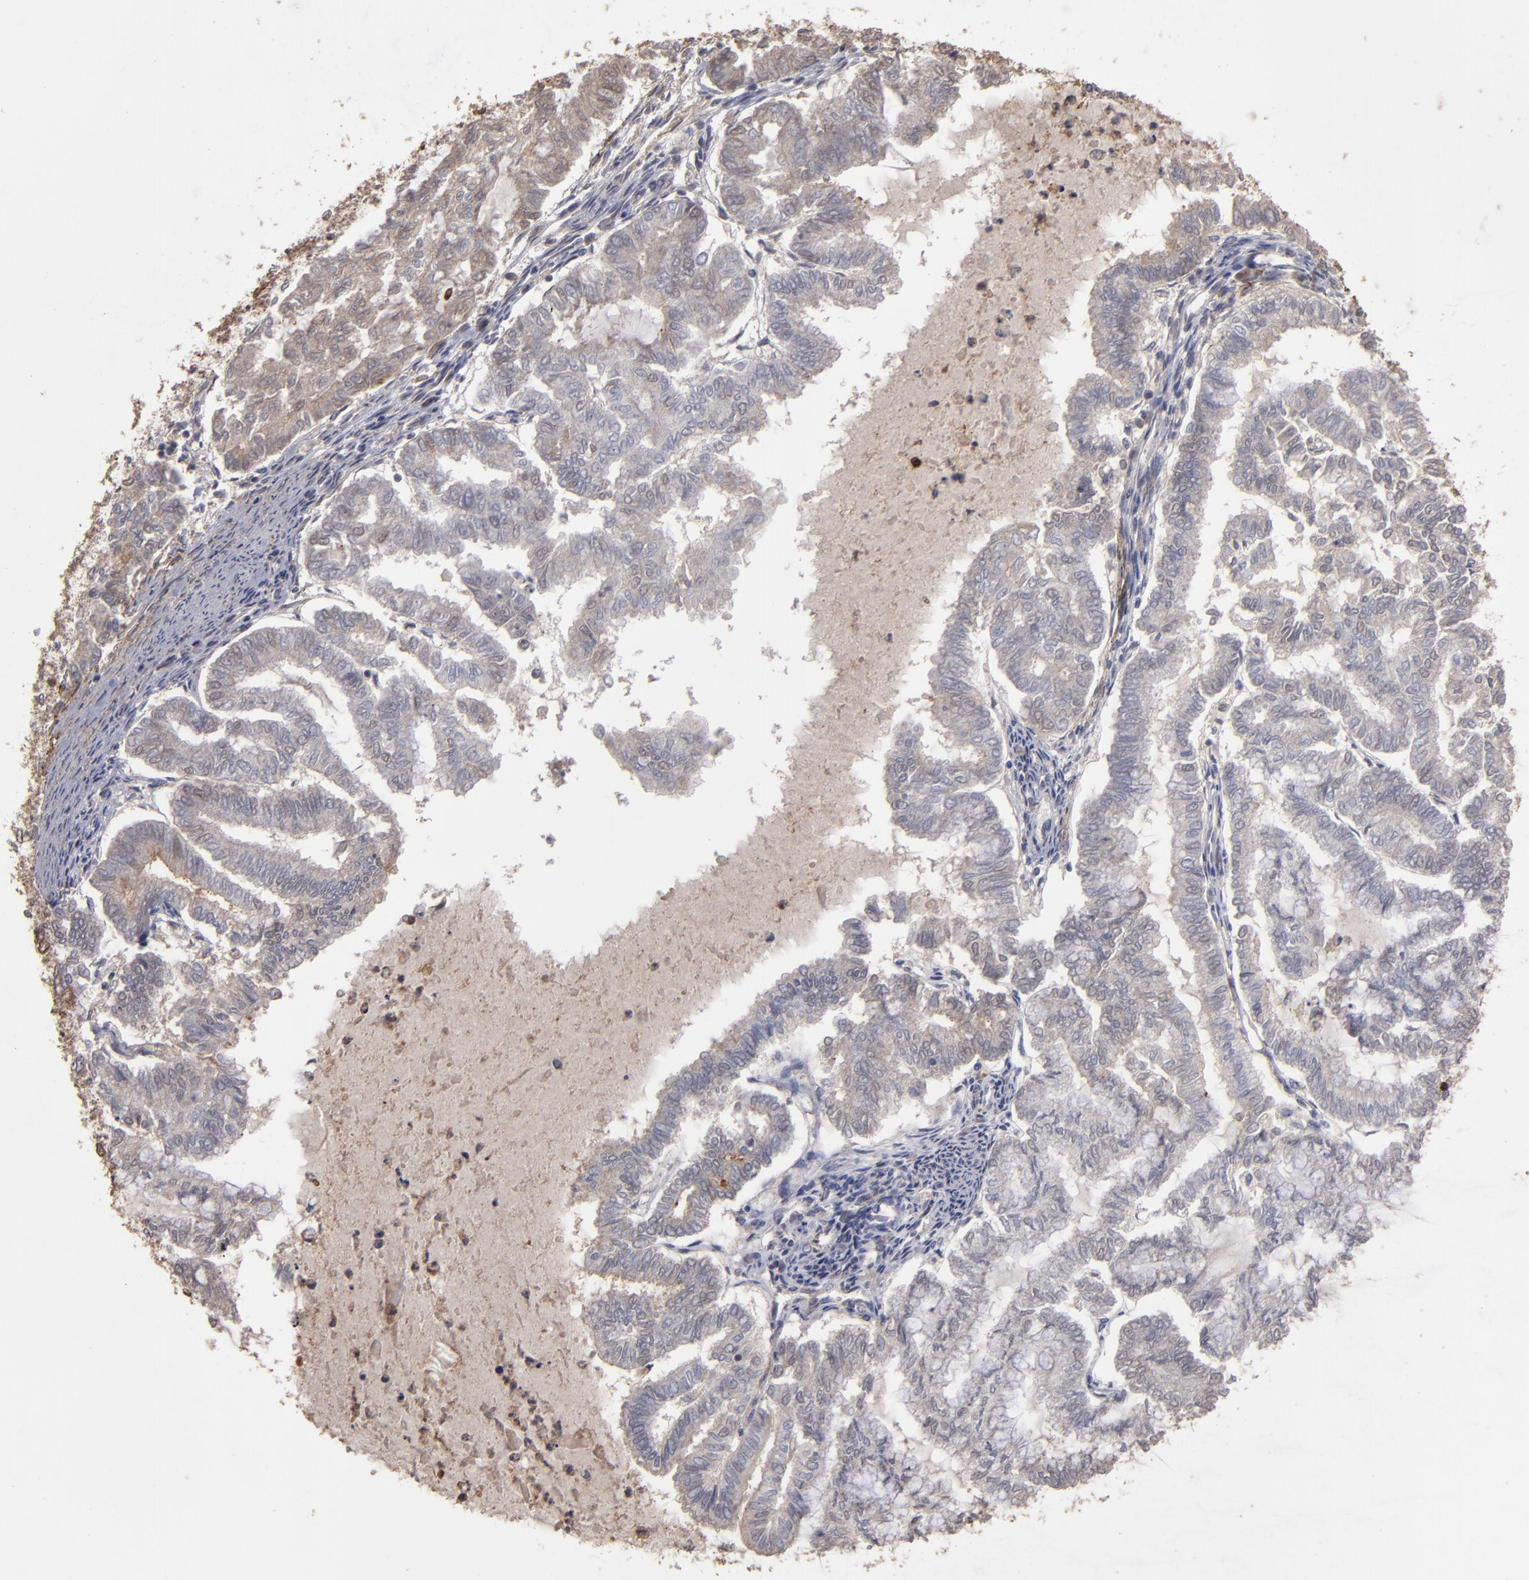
{"staining": {"intensity": "weak", "quantity": ">75%", "location": "cytoplasmic/membranous"}, "tissue": "endometrial cancer", "cell_type": "Tumor cells", "image_type": "cancer", "snomed": [{"axis": "morphology", "description": "Adenocarcinoma, NOS"}, {"axis": "topography", "description": "Endometrium"}], "caption": "Protein expression analysis of human adenocarcinoma (endometrial) reveals weak cytoplasmic/membranous positivity in approximately >75% of tumor cells.", "gene": "CD55", "patient": {"sex": "female", "age": 79}}